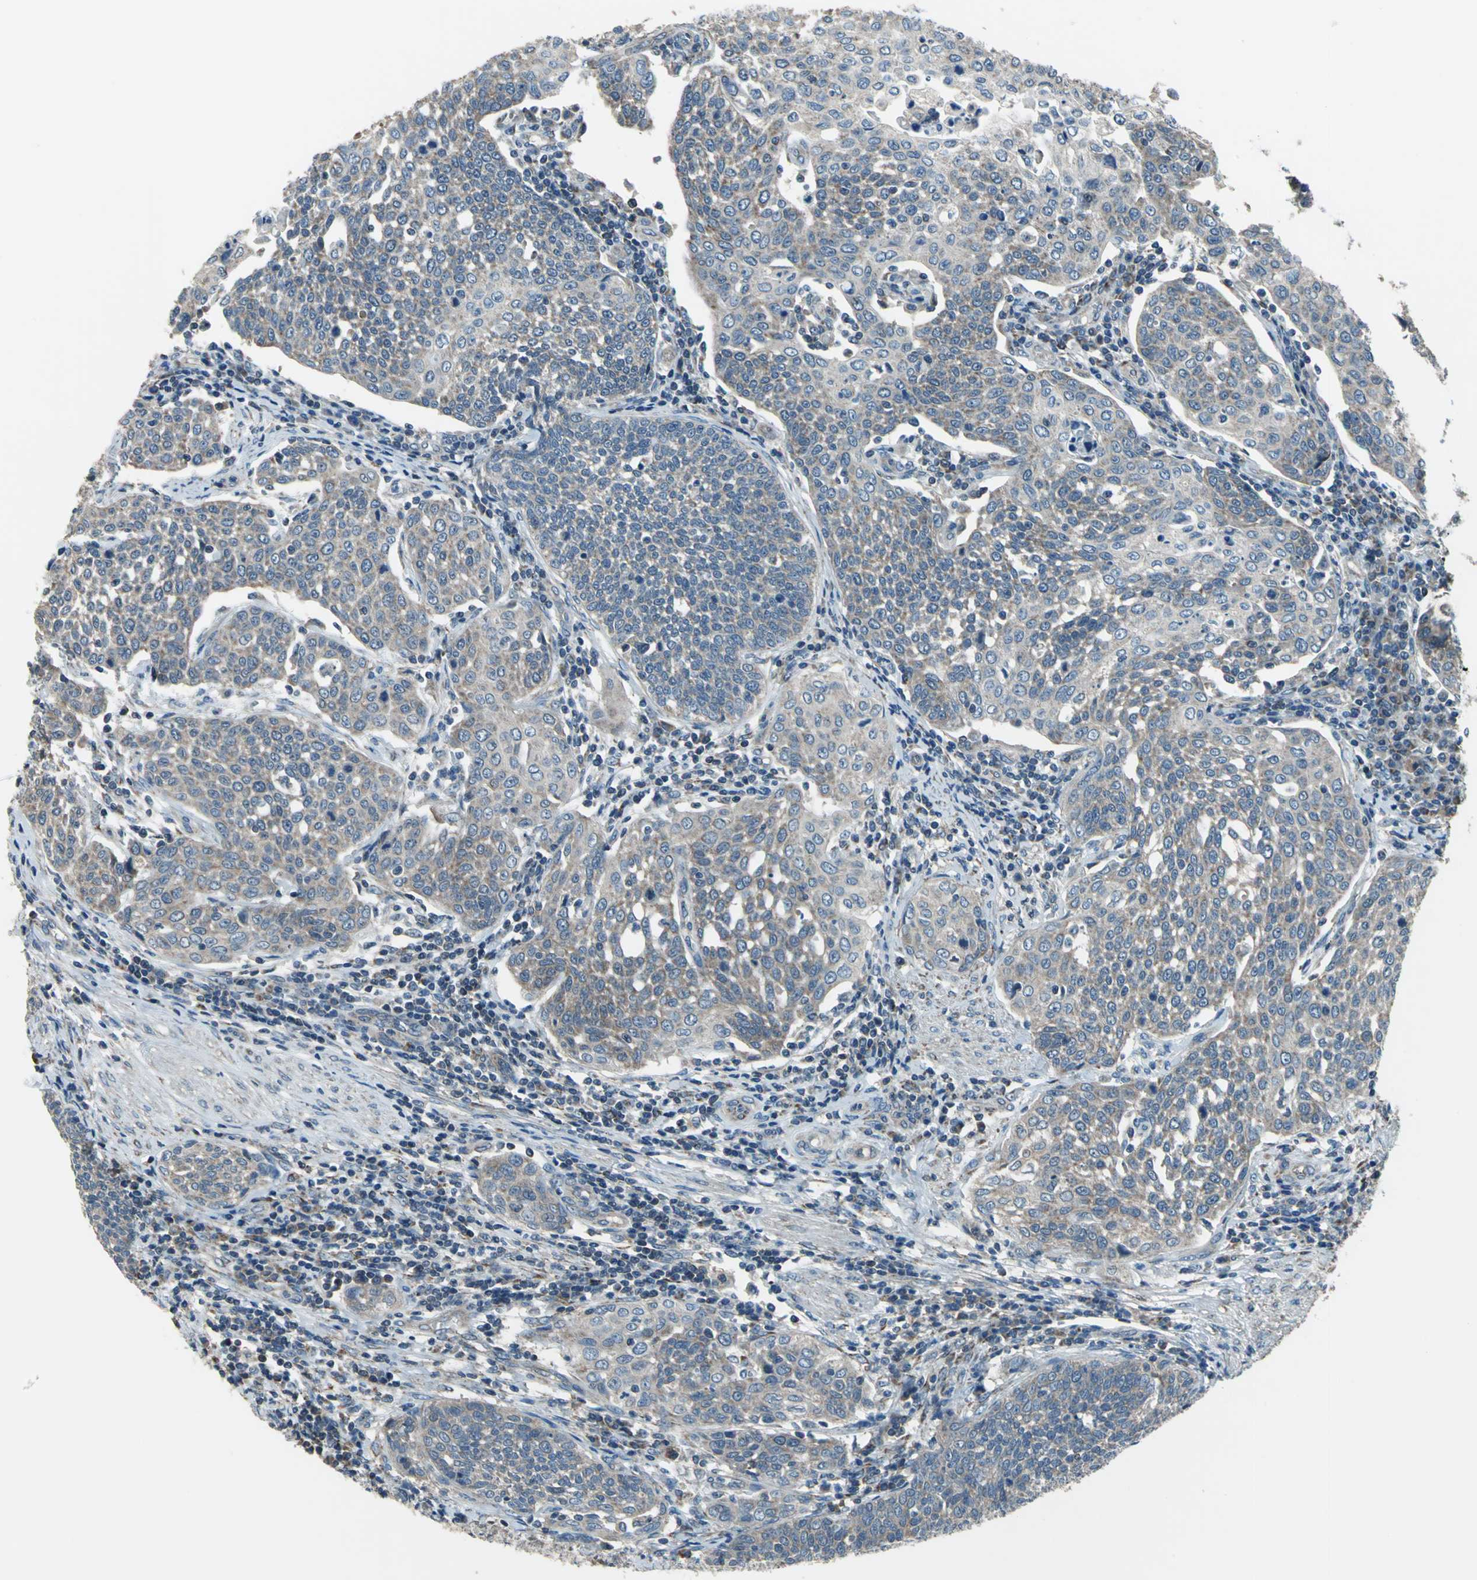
{"staining": {"intensity": "moderate", "quantity": "25%-75%", "location": "cytoplasmic/membranous"}, "tissue": "cervical cancer", "cell_type": "Tumor cells", "image_type": "cancer", "snomed": [{"axis": "morphology", "description": "Squamous cell carcinoma, NOS"}, {"axis": "topography", "description": "Cervix"}], "caption": "A histopathology image of human cervical cancer stained for a protein reveals moderate cytoplasmic/membranous brown staining in tumor cells.", "gene": "TRAK1", "patient": {"sex": "female", "age": 34}}